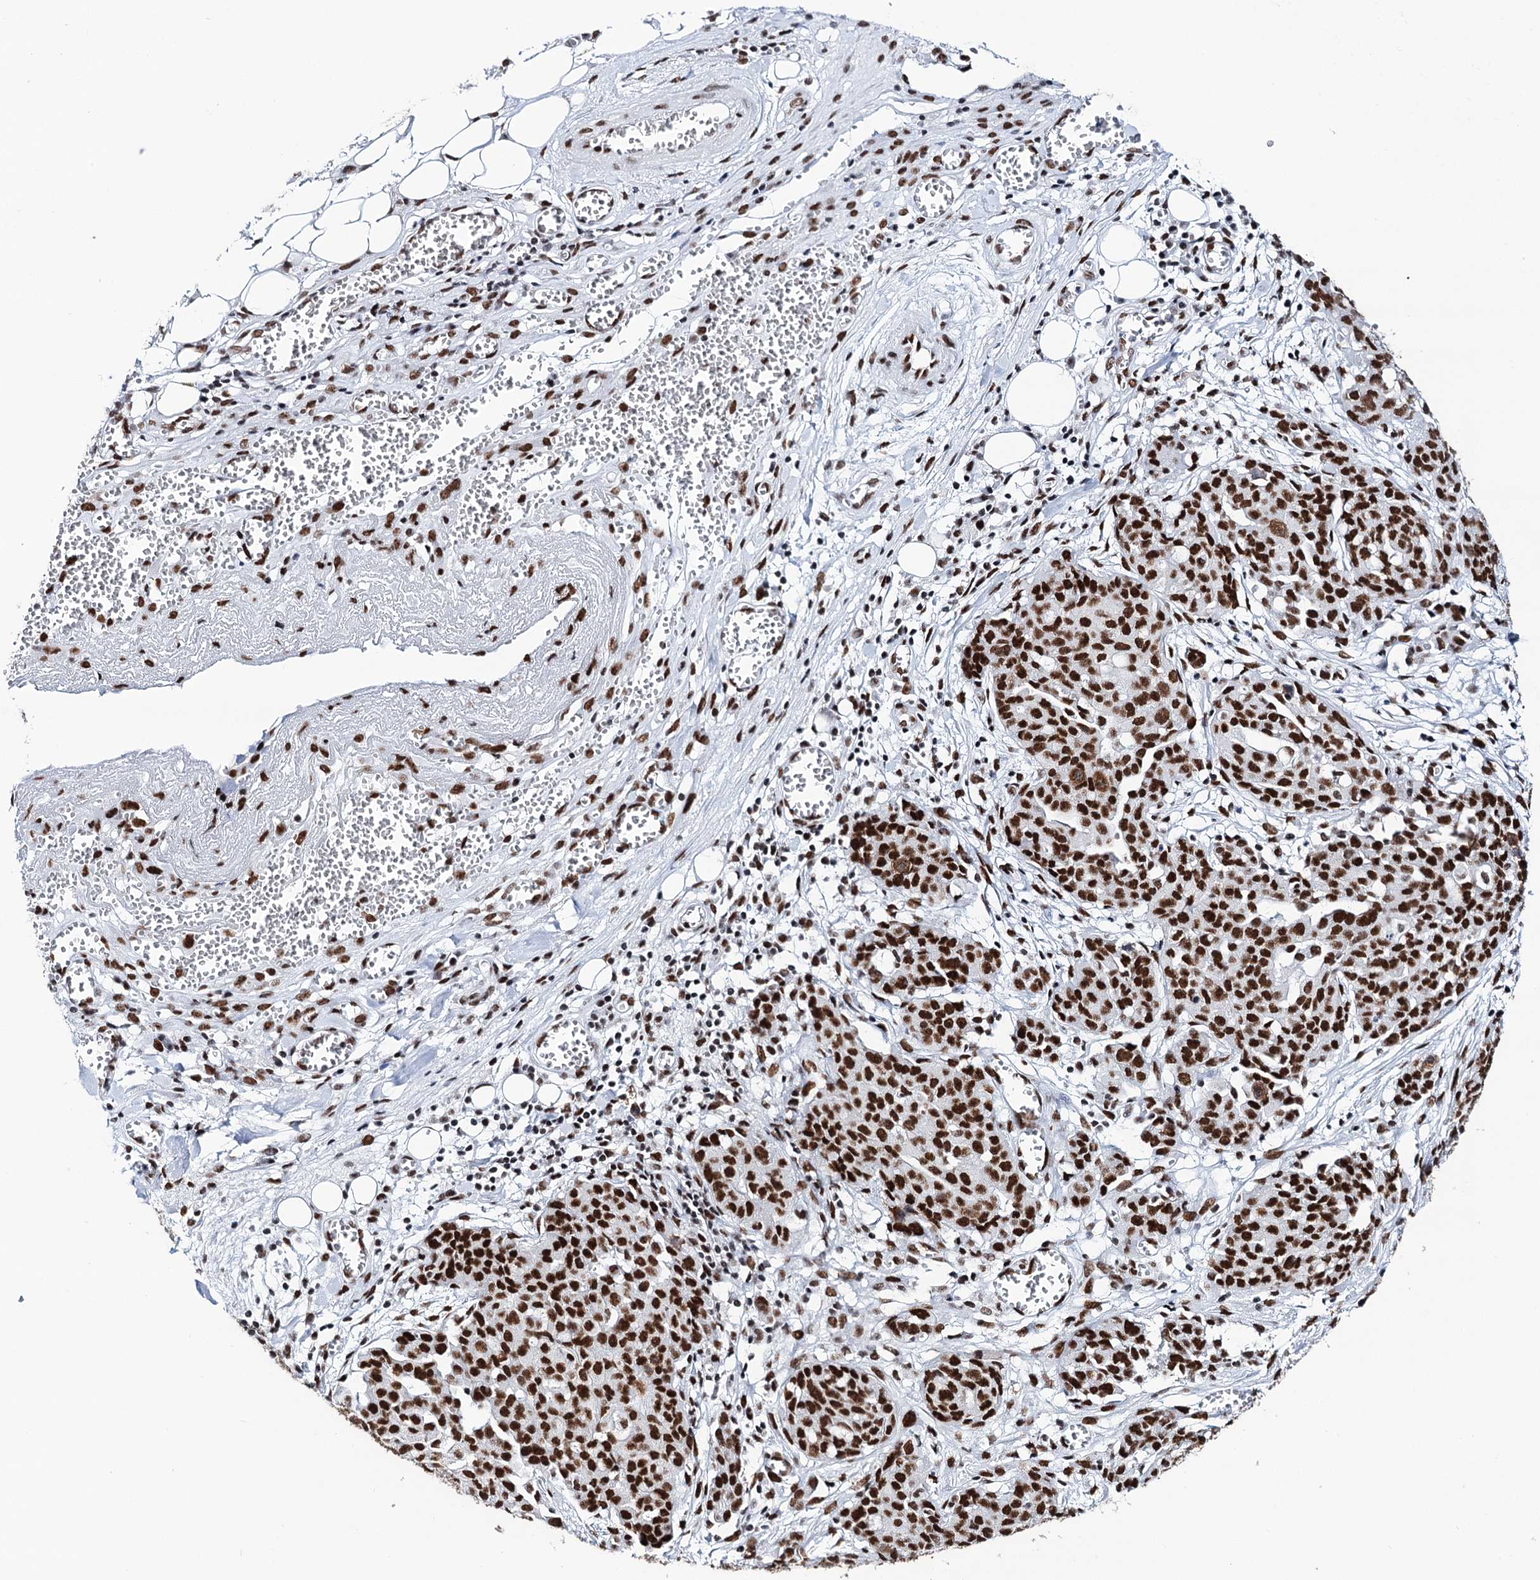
{"staining": {"intensity": "strong", "quantity": ">75%", "location": "nuclear"}, "tissue": "ovarian cancer", "cell_type": "Tumor cells", "image_type": "cancer", "snomed": [{"axis": "morphology", "description": "Cystadenocarcinoma, serous, NOS"}, {"axis": "topography", "description": "Soft tissue"}, {"axis": "topography", "description": "Ovary"}], "caption": "The immunohistochemical stain shows strong nuclear positivity in tumor cells of serous cystadenocarcinoma (ovarian) tissue.", "gene": "MATR3", "patient": {"sex": "female", "age": 57}}